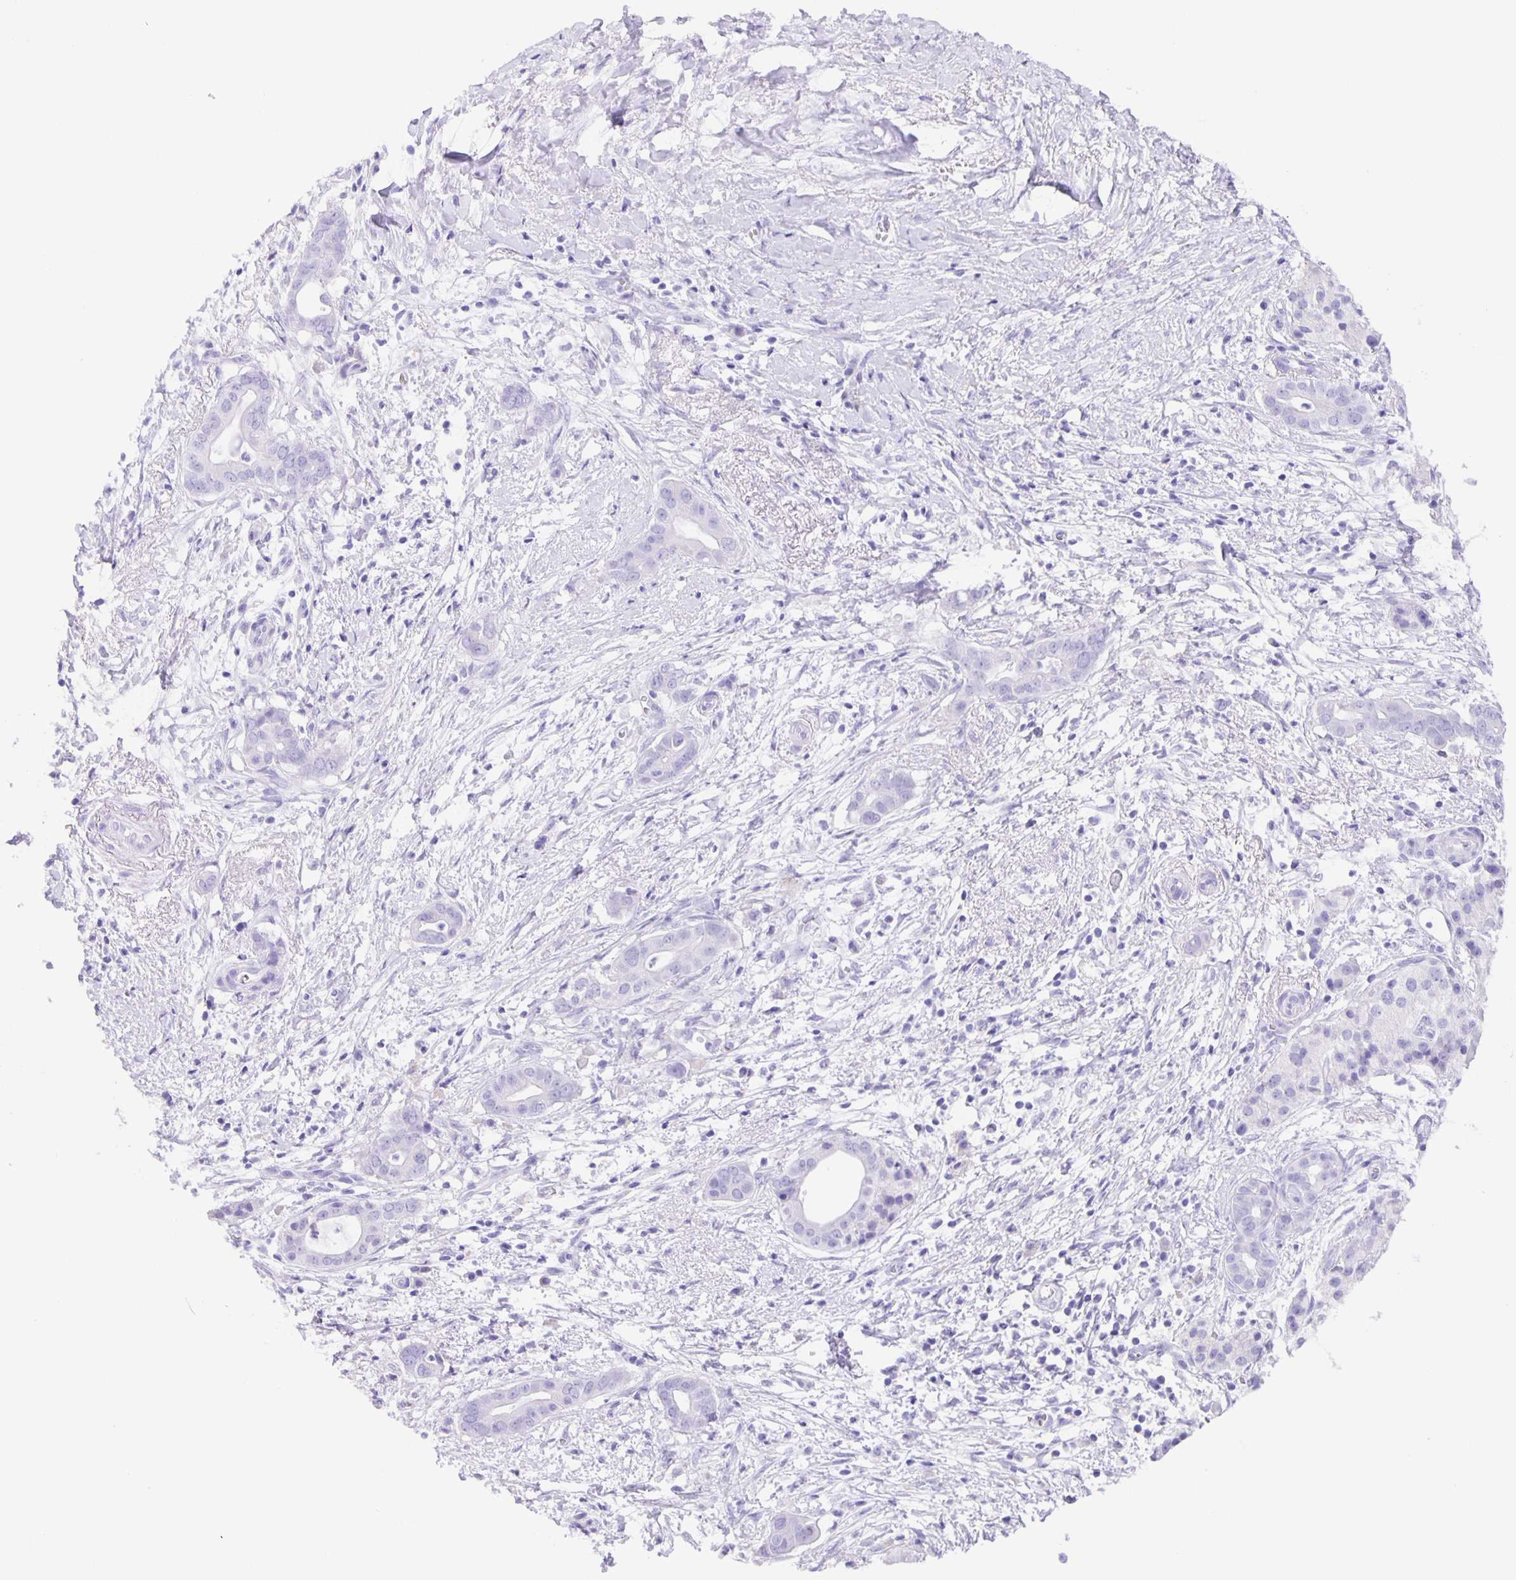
{"staining": {"intensity": "negative", "quantity": "none", "location": "none"}, "tissue": "pancreatic cancer", "cell_type": "Tumor cells", "image_type": "cancer", "snomed": [{"axis": "morphology", "description": "Adenocarcinoma, NOS"}, {"axis": "topography", "description": "Pancreas"}], "caption": "The histopathology image reveals no significant staining in tumor cells of pancreatic cancer (adenocarcinoma).", "gene": "GUCA2A", "patient": {"sex": "male", "age": 61}}